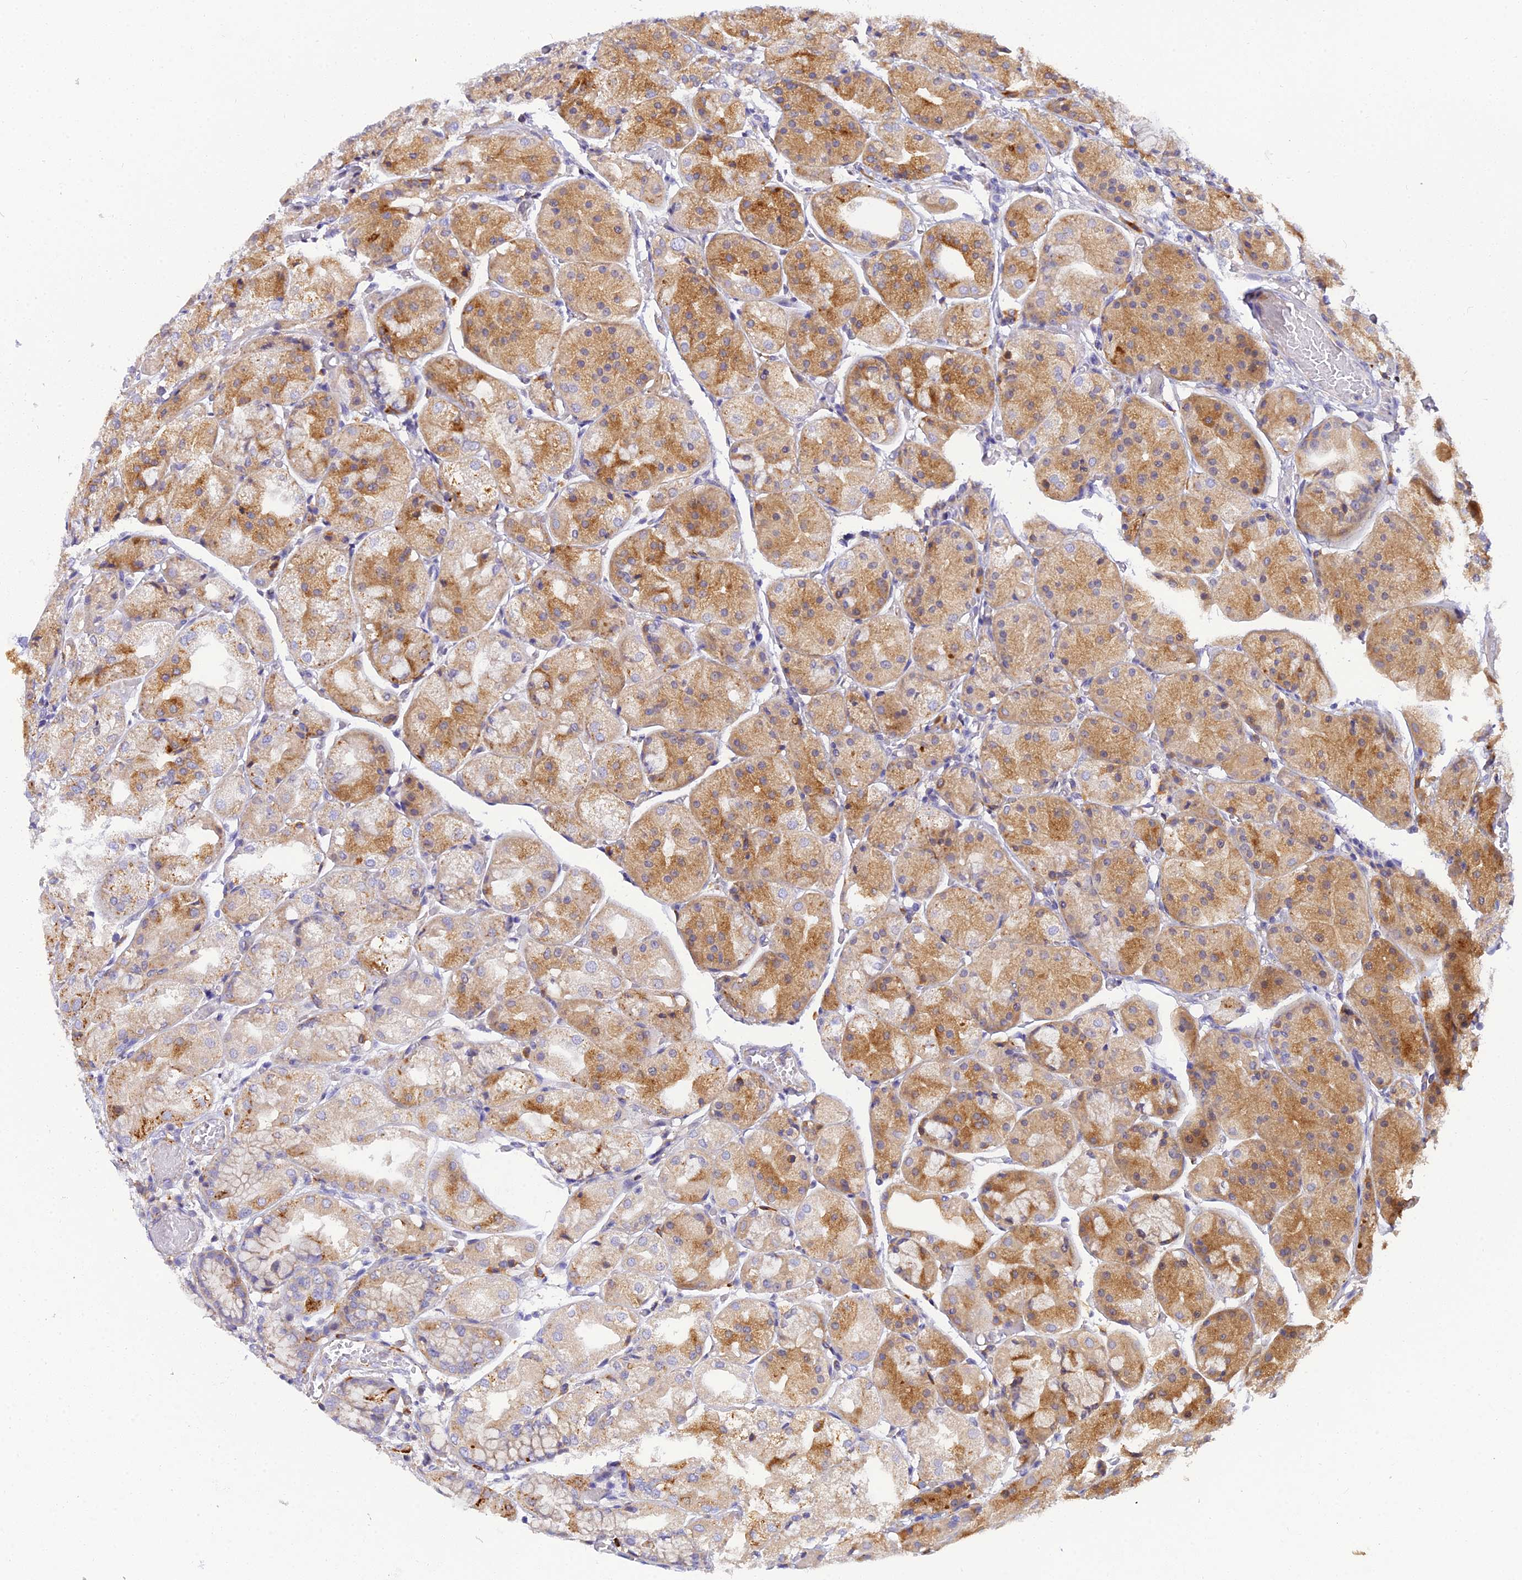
{"staining": {"intensity": "moderate", "quantity": "25%-75%", "location": "cytoplasmic/membranous"}, "tissue": "stomach", "cell_type": "Glandular cells", "image_type": "normal", "snomed": [{"axis": "morphology", "description": "Normal tissue, NOS"}, {"axis": "topography", "description": "Stomach, upper"}], "caption": "This histopathology image displays immunohistochemistry (IHC) staining of normal human stomach, with medium moderate cytoplasmic/membranous positivity in approximately 25%-75% of glandular cells.", "gene": "ARL8A", "patient": {"sex": "male", "age": 72}}